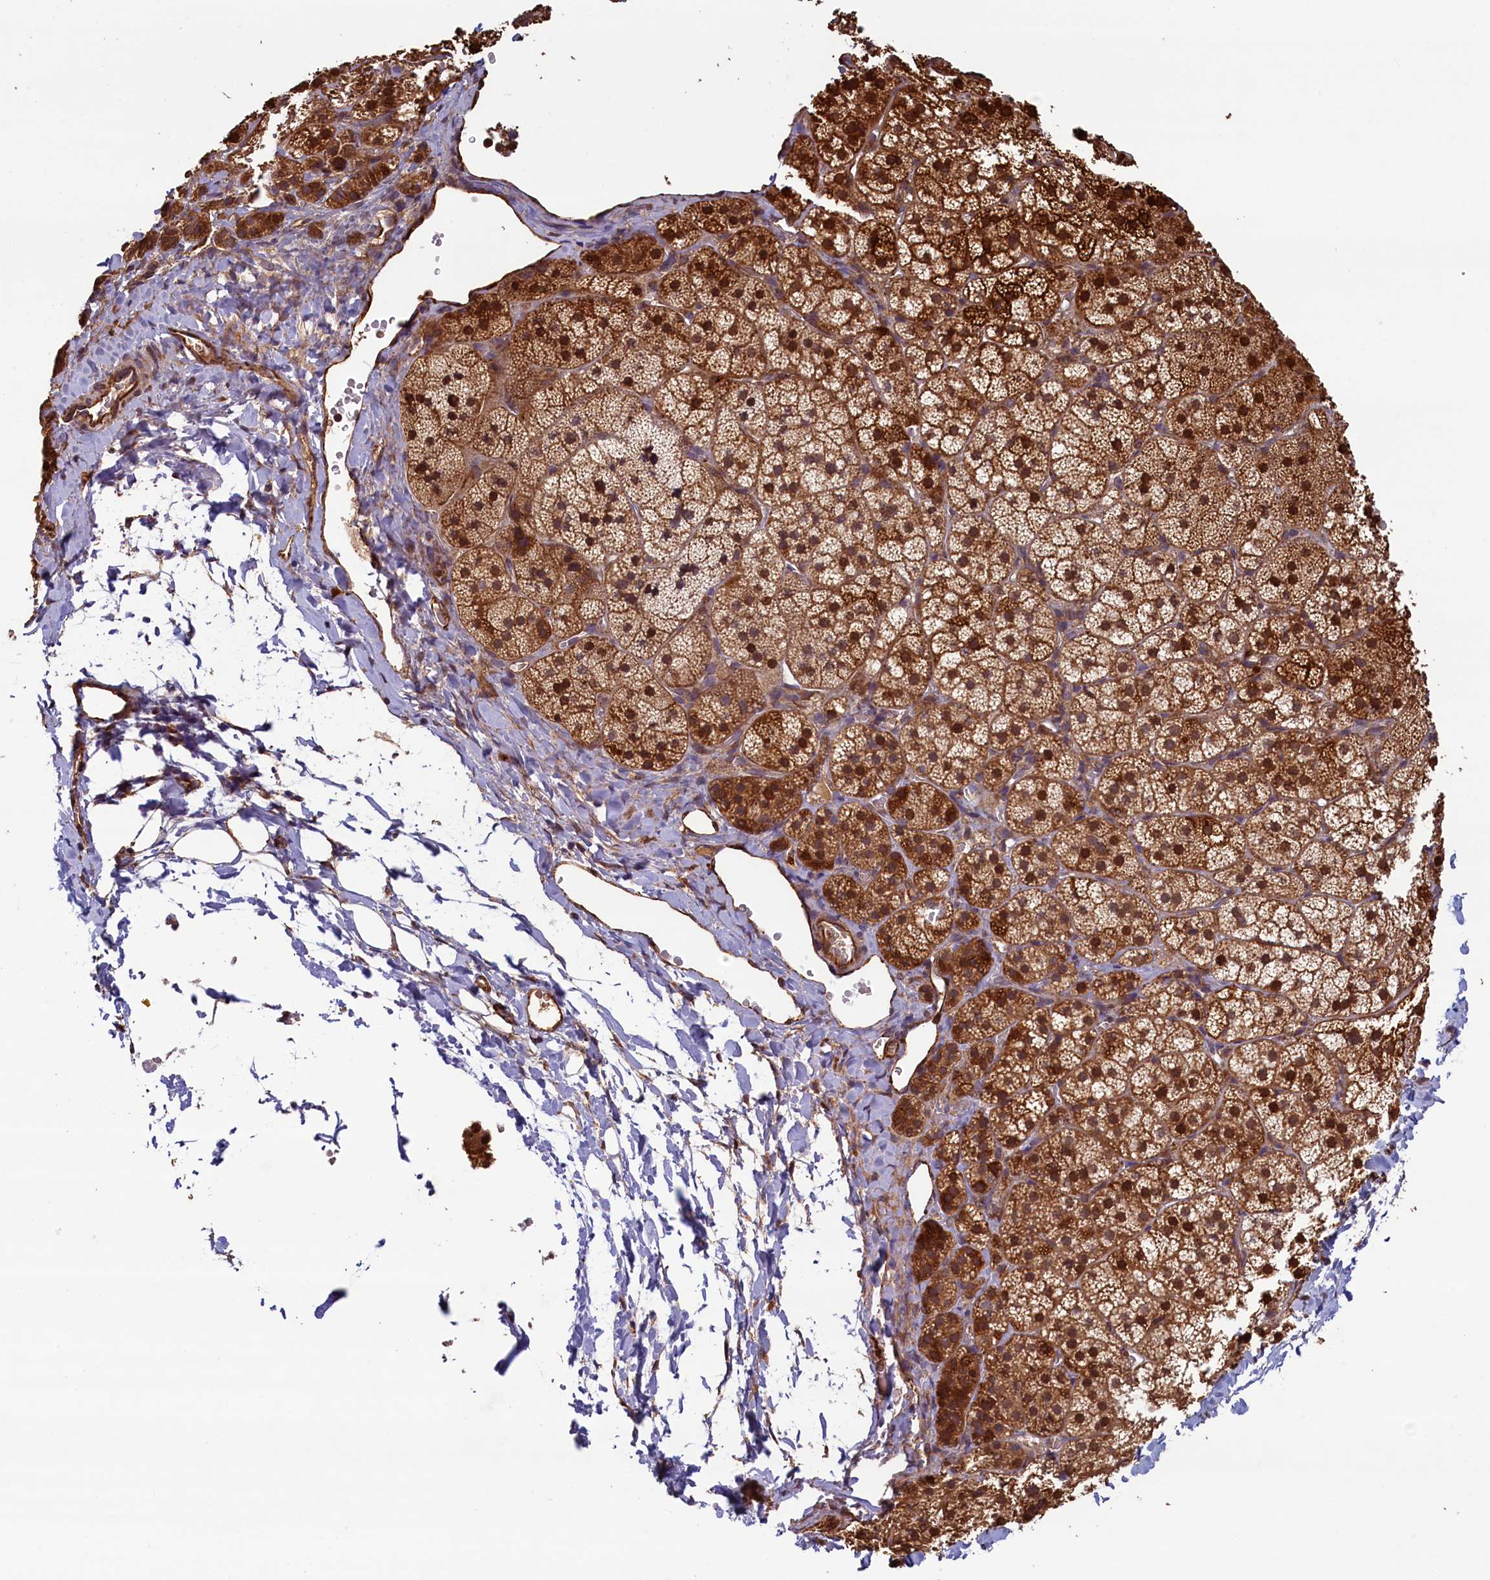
{"staining": {"intensity": "strong", "quantity": ">75%", "location": "cytoplasmic/membranous"}, "tissue": "adrenal gland", "cell_type": "Glandular cells", "image_type": "normal", "snomed": [{"axis": "morphology", "description": "Normal tissue, NOS"}, {"axis": "topography", "description": "Adrenal gland"}], "caption": "Immunohistochemical staining of unremarkable human adrenal gland demonstrates strong cytoplasmic/membranous protein staining in approximately >75% of glandular cells.", "gene": "ACSBG1", "patient": {"sex": "female", "age": 44}}